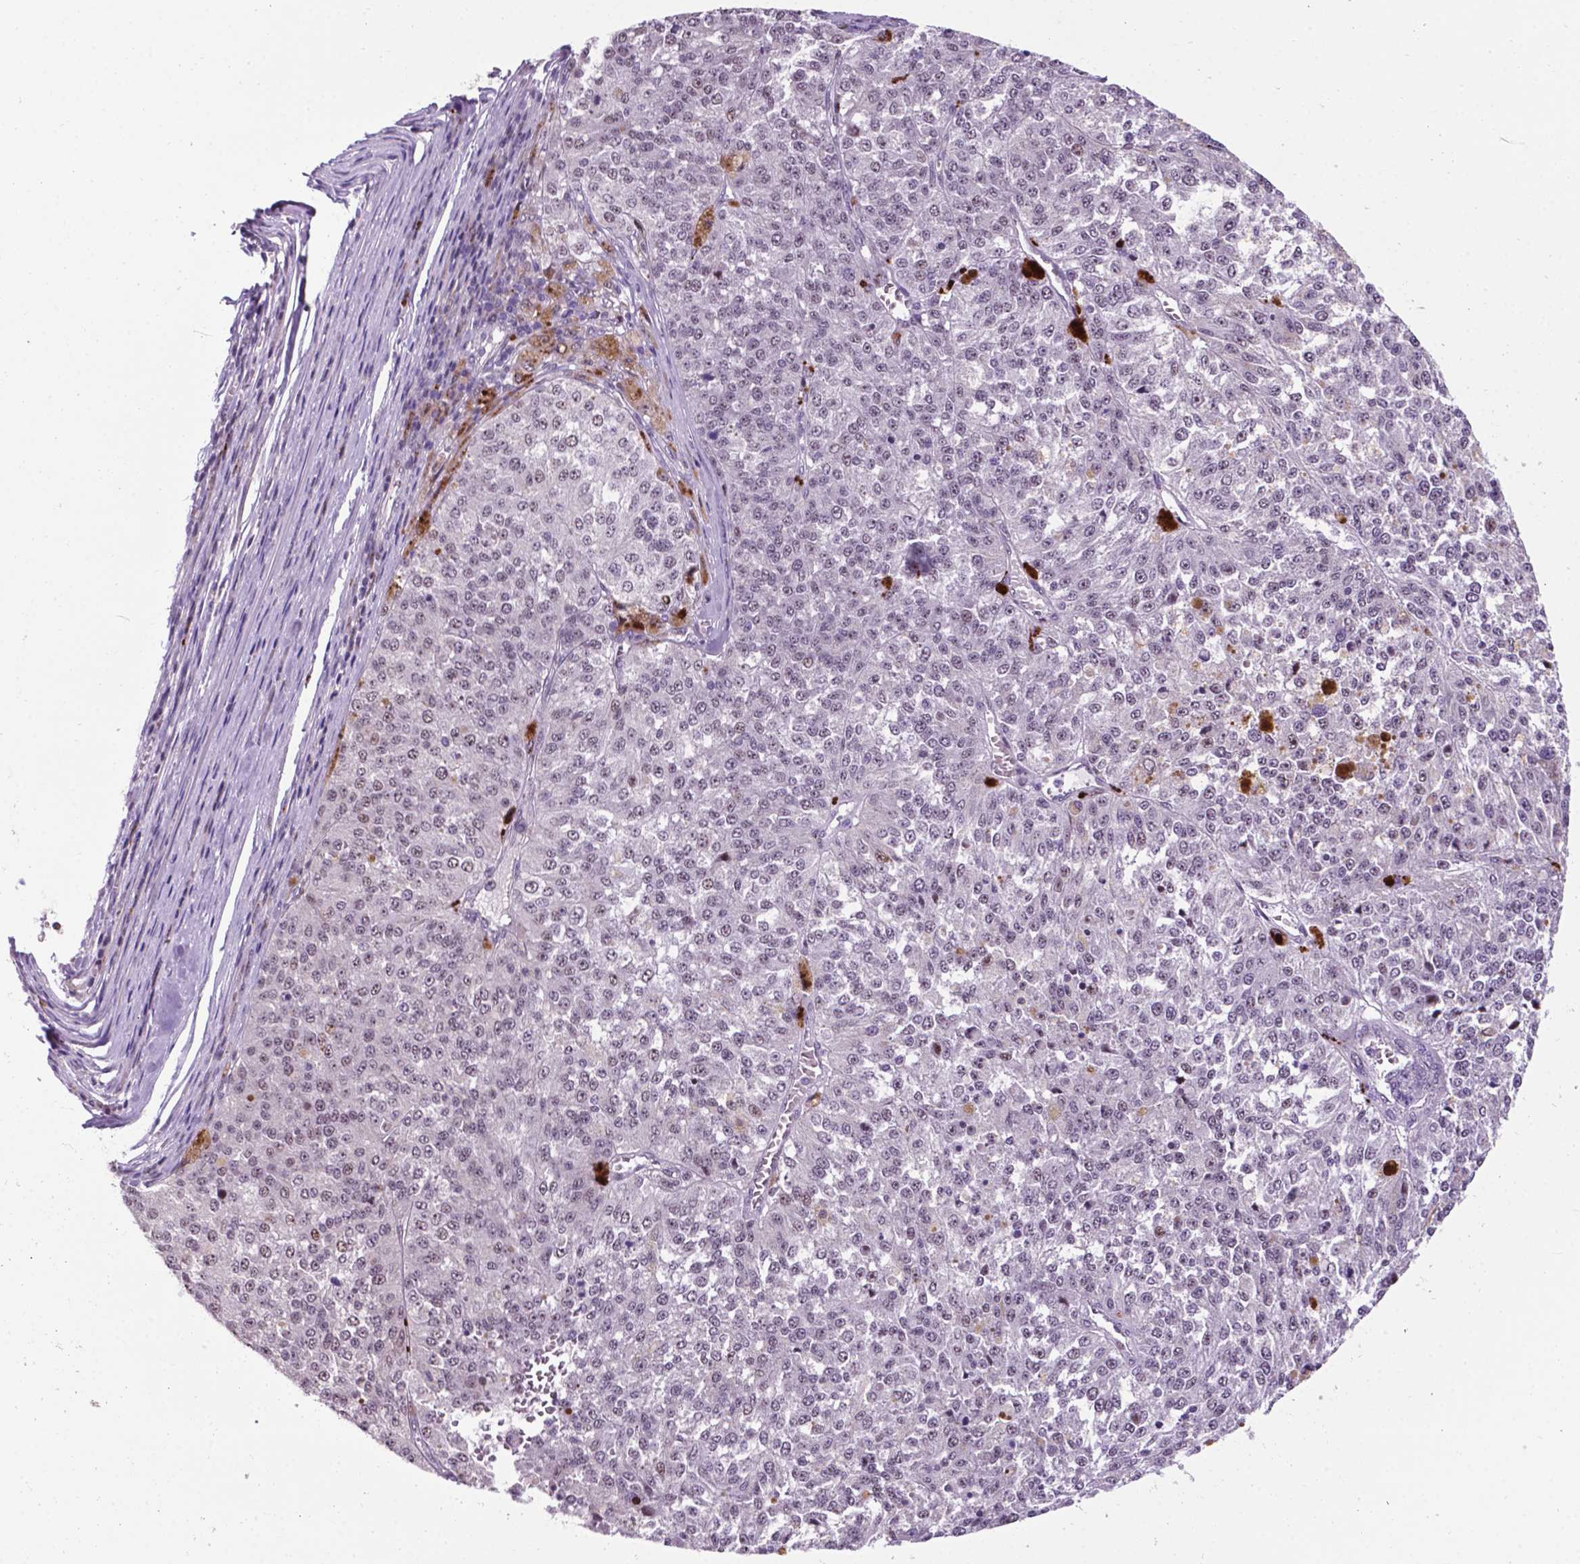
{"staining": {"intensity": "weak", "quantity": "<25%", "location": "nuclear"}, "tissue": "melanoma", "cell_type": "Tumor cells", "image_type": "cancer", "snomed": [{"axis": "morphology", "description": "Malignant melanoma, Metastatic site"}, {"axis": "topography", "description": "Lymph node"}], "caption": "Immunohistochemistry (IHC) micrograph of human melanoma stained for a protein (brown), which shows no positivity in tumor cells. (DAB immunohistochemistry with hematoxylin counter stain).", "gene": "SMAD3", "patient": {"sex": "female", "age": 64}}